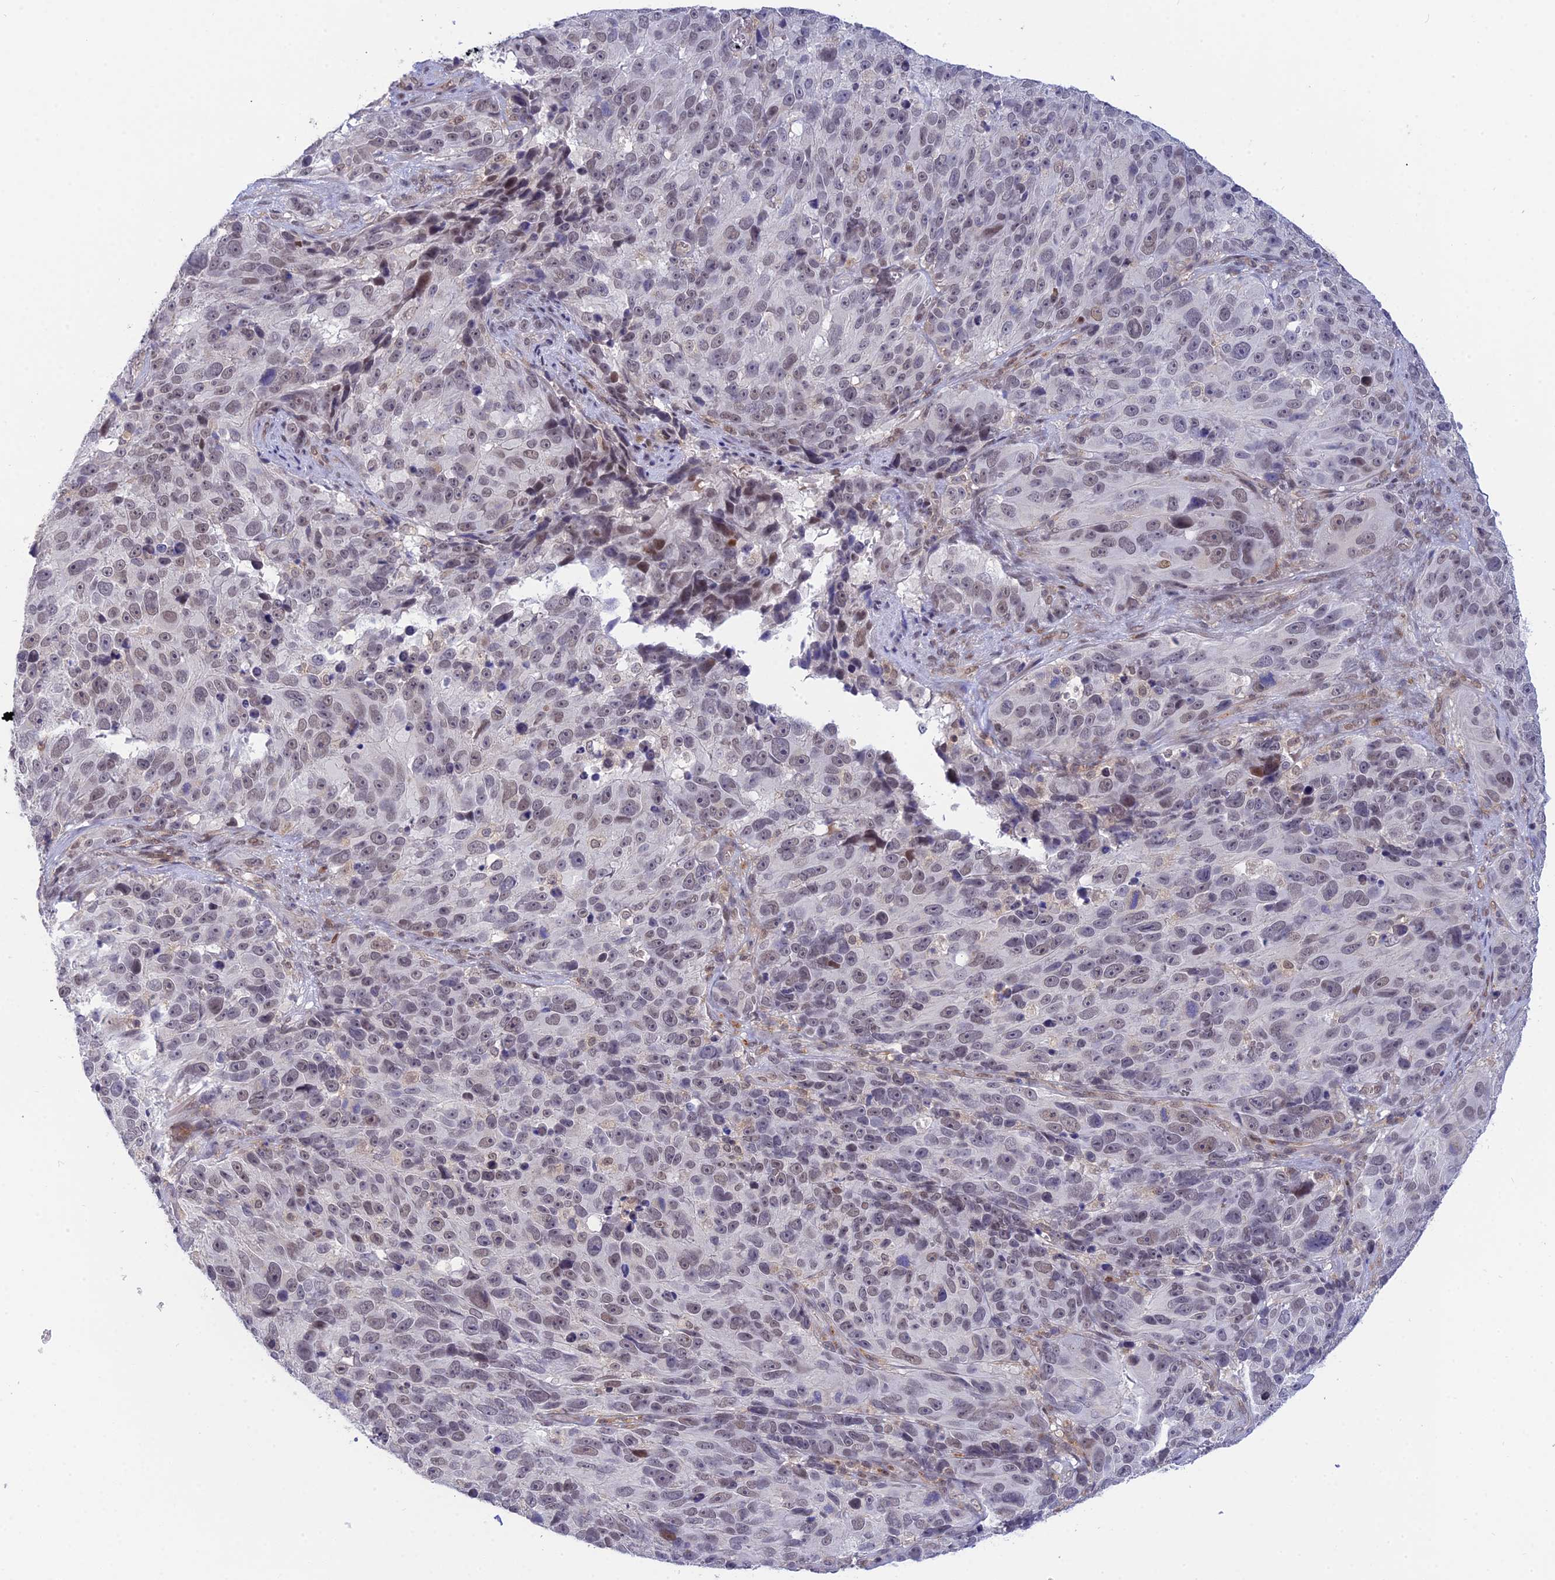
{"staining": {"intensity": "weak", "quantity": "25%-75%", "location": "nuclear"}, "tissue": "melanoma", "cell_type": "Tumor cells", "image_type": "cancer", "snomed": [{"axis": "morphology", "description": "Malignant melanoma, NOS"}, {"axis": "topography", "description": "Skin"}], "caption": "Immunohistochemistry (IHC) micrograph of melanoma stained for a protein (brown), which exhibits low levels of weak nuclear expression in about 25%-75% of tumor cells.", "gene": "KCTD14", "patient": {"sex": "male", "age": 84}}